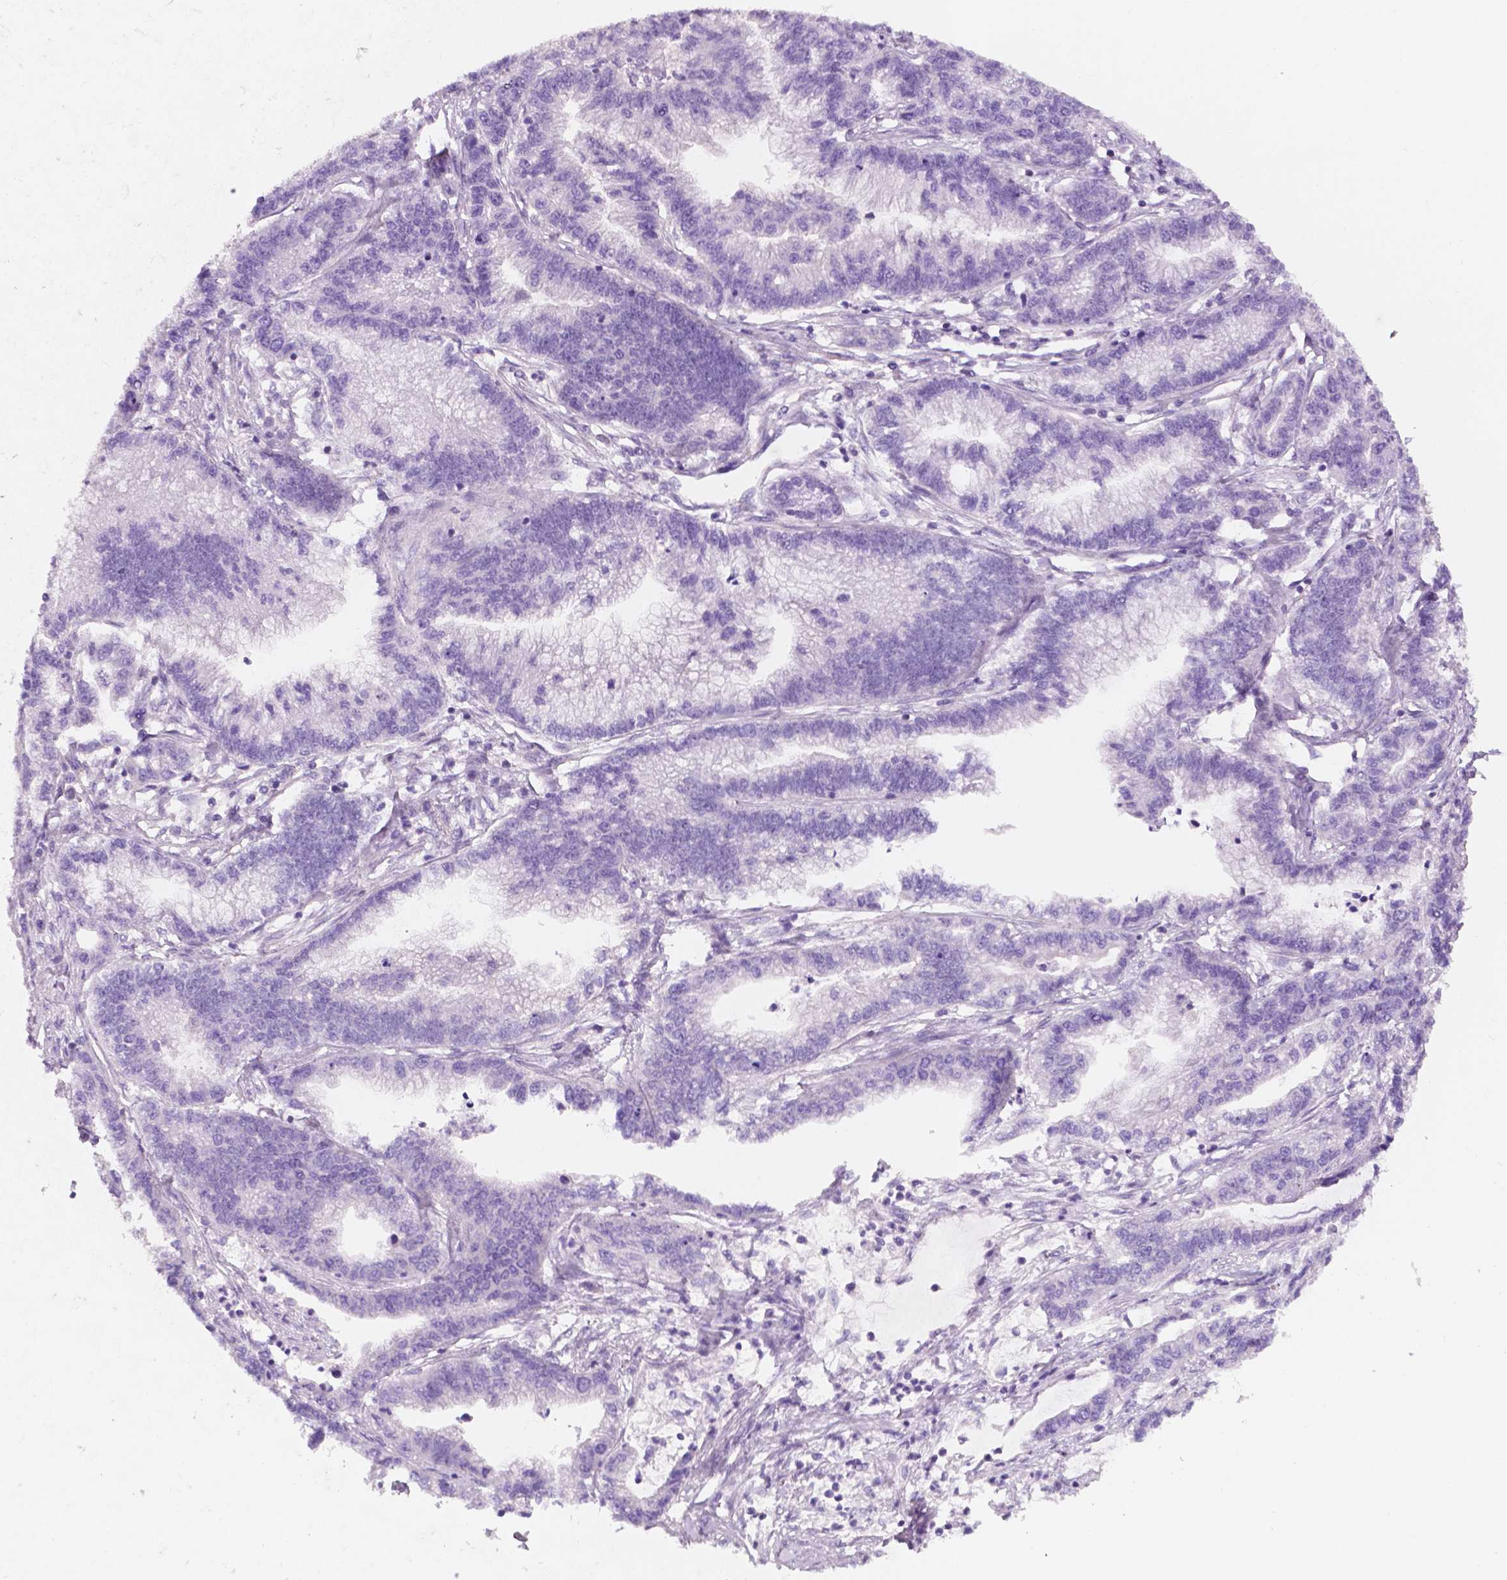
{"staining": {"intensity": "negative", "quantity": "none", "location": "none"}, "tissue": "stomach cancer", "cell_type": "Tumor cells", "image_type": "cancer", "snomed": [{"axis": "morphology", "description": "Adenocarcinoma, NOS"}, {"axis": "topography", "description": "Stomach"}], "caption": "The photomicrograph demonstrates no staining of tumor cells in adenocarcinoma (stomach).", "gene": "FAM50B", "patient": {"sex": "male", "age": 83}}